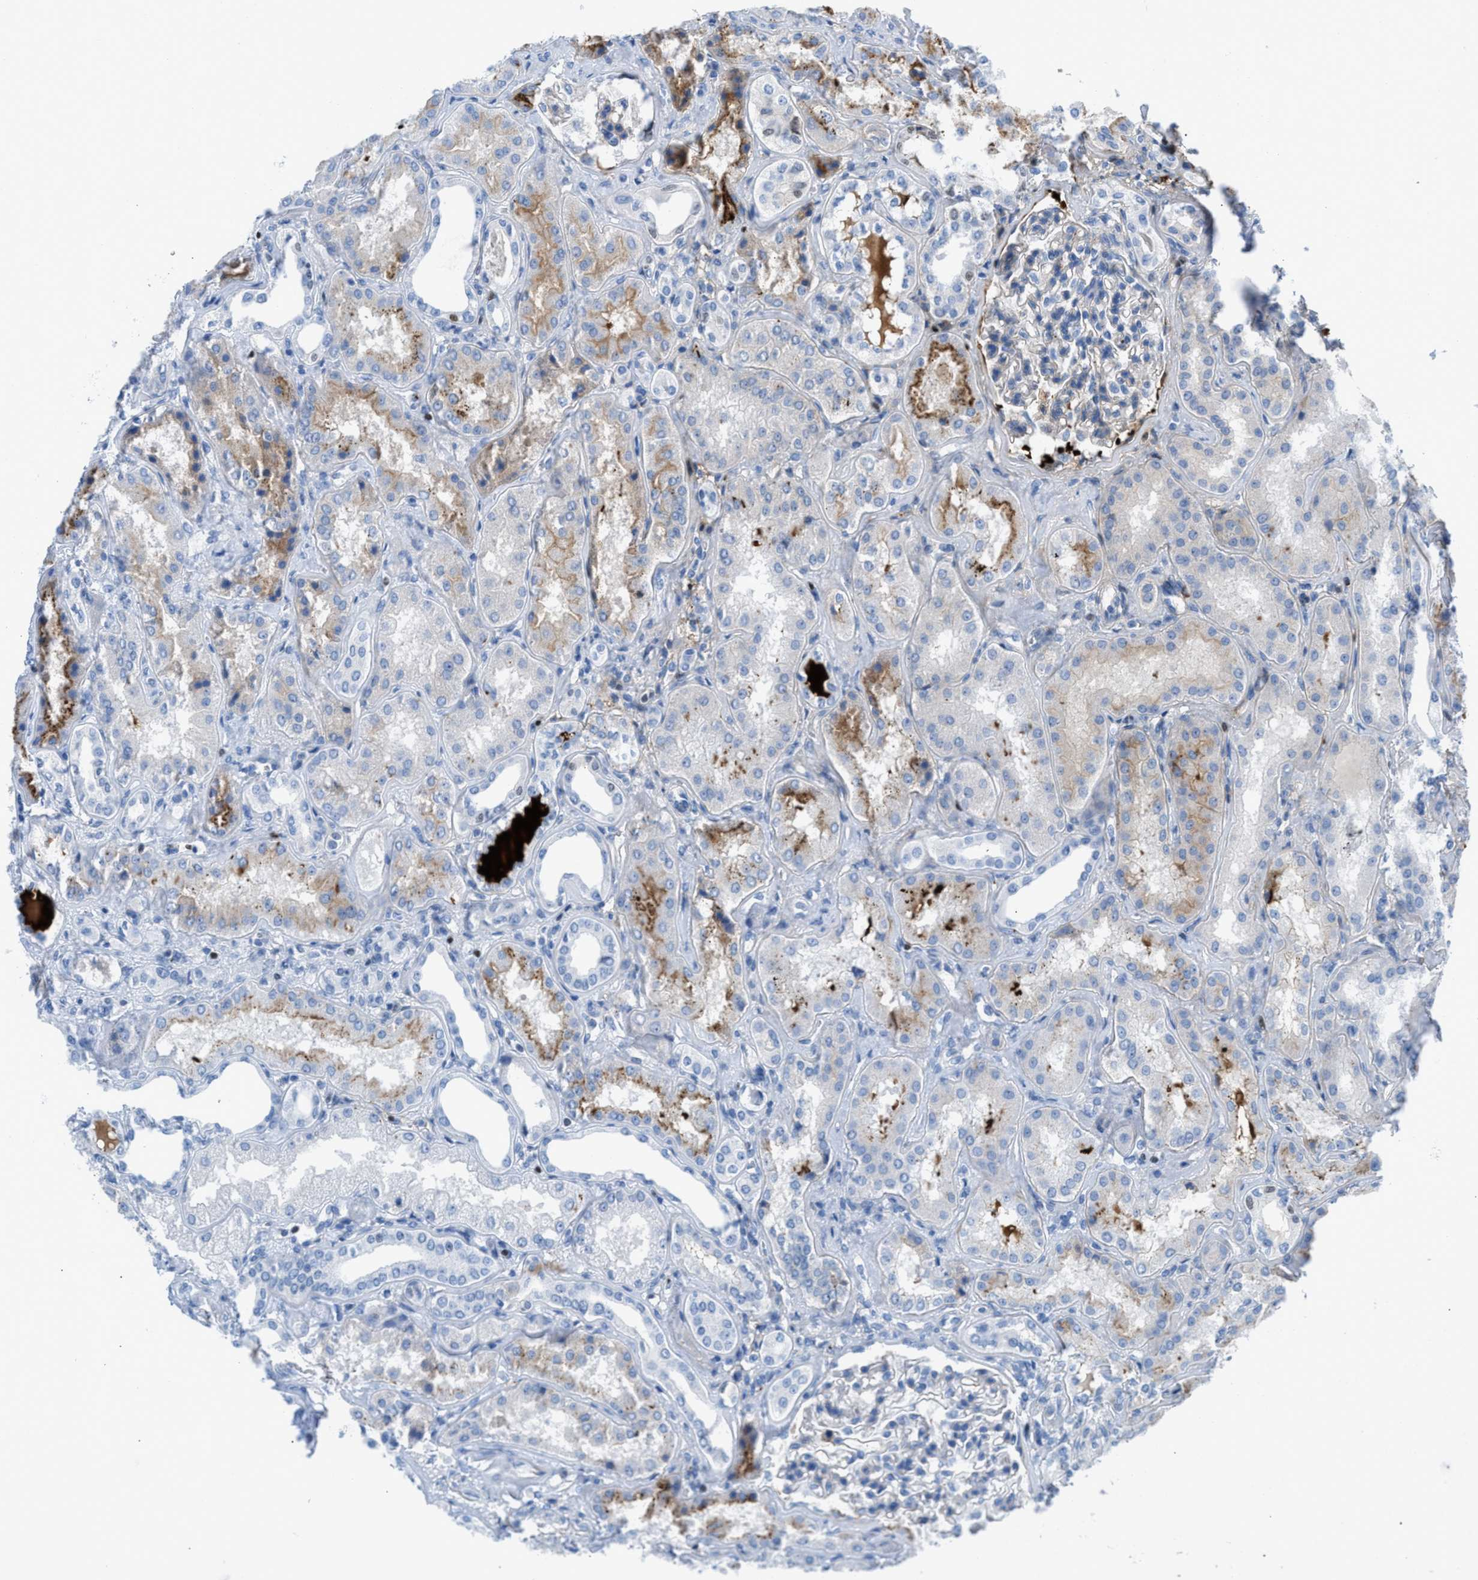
{"staining": {"intensity": "moderate", "quantity": ">75%", "location": "cytoplasmic/membranous"}, "tissue": "kidney", "cell_type": "Cells in glomeruli", "image_type": "normal", "snomed": [{"axis": "morphology", "description": "Normal tissue, NOS"}, {"axis": "topography", "description": "Kidney"}], "caption": "IHC histopathology image of normal kidney: human kidney stained using IHC reveals medium levels of moderate protein expression localized specifically in the cytoplasmic/membranous of cells in glomeruli, appearing as a cytoplasmic/membranous brown color.", "gene": "LEF1", "patient": {"sex": "female", "age": 56}}